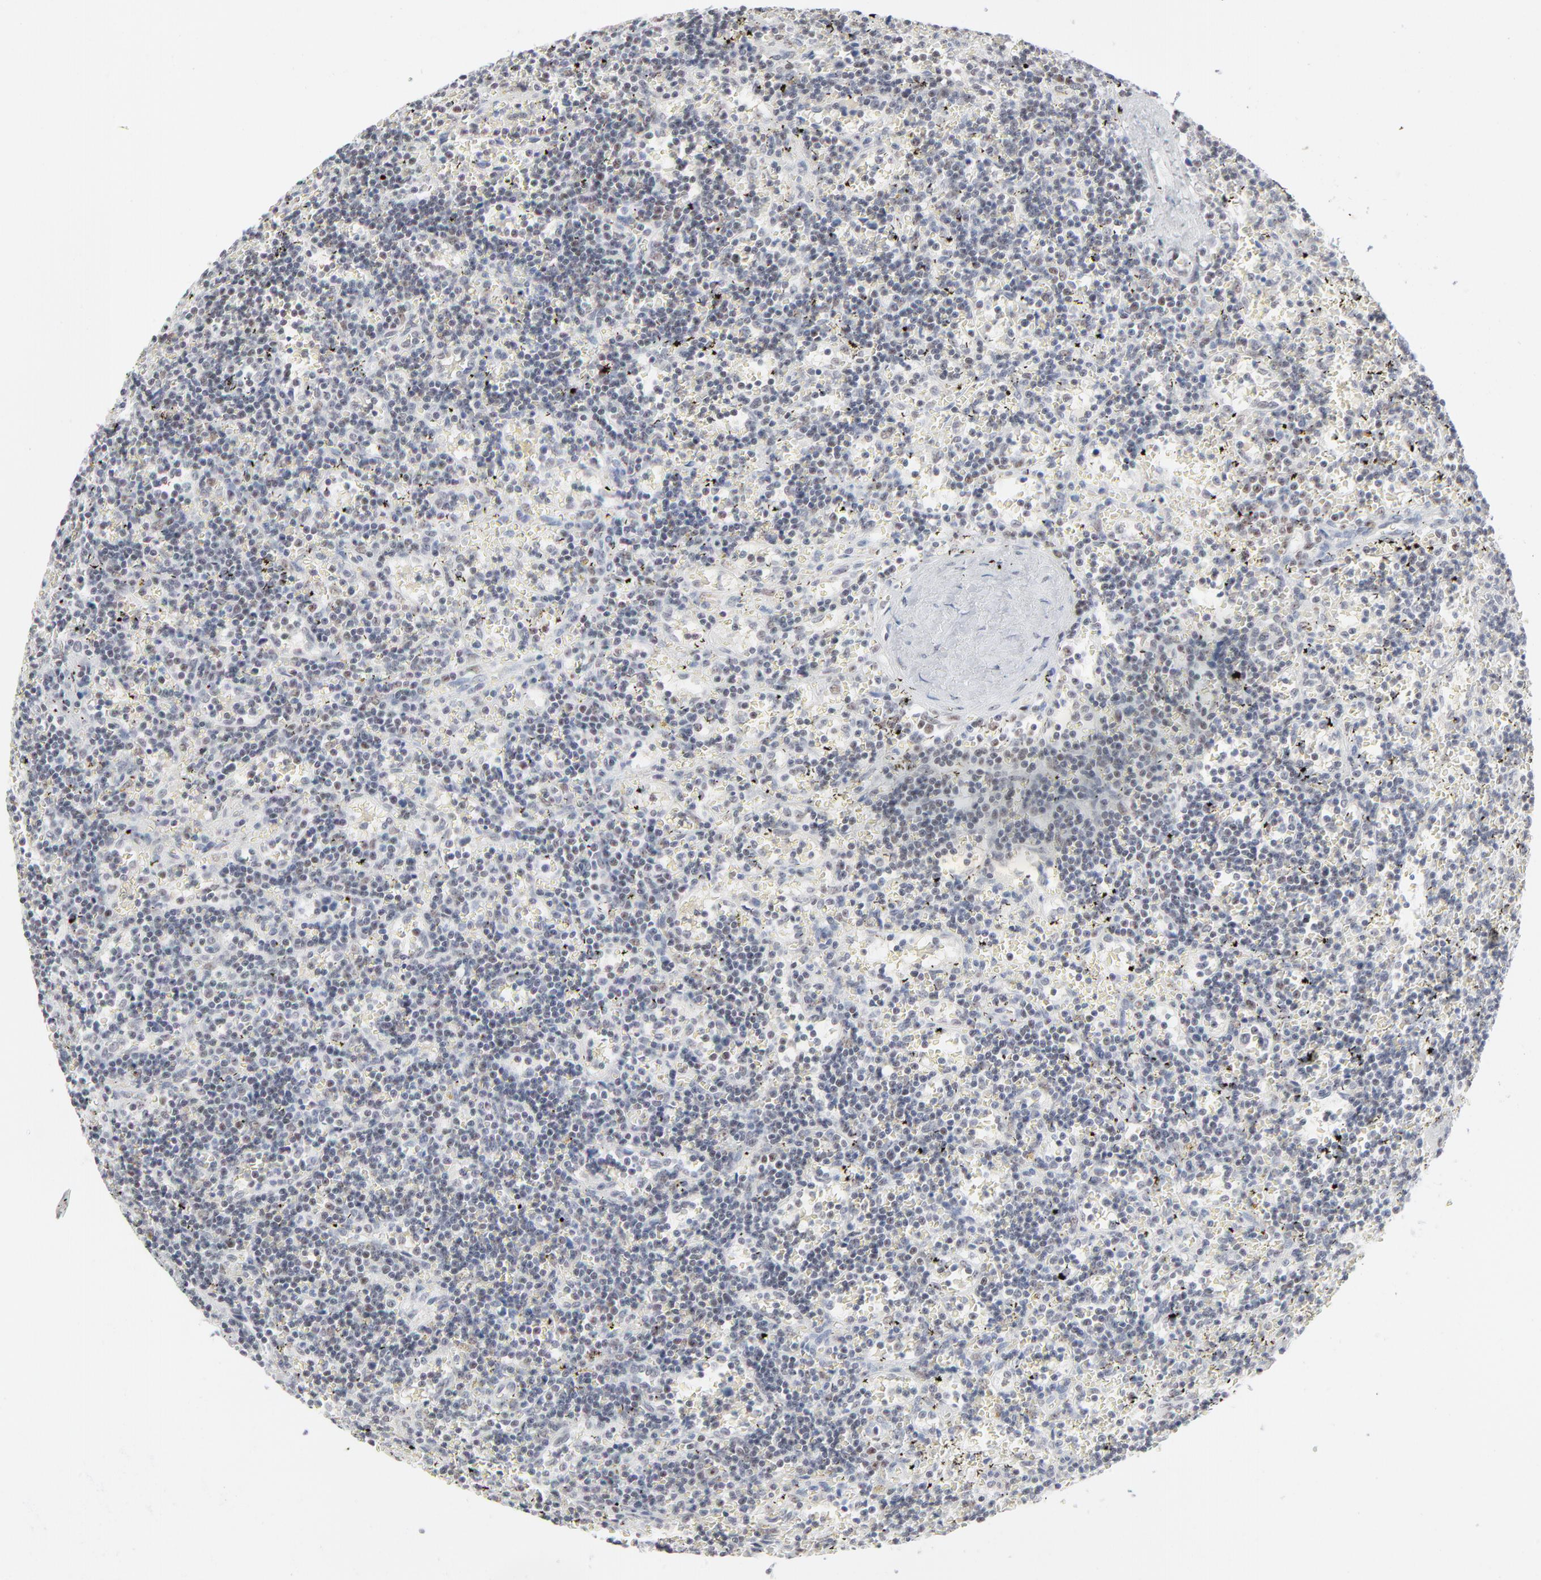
{"staining": {"intensity": "negative", "quantity": "none", "location": "none"}, "tissue": "lymphoma", "cell_type": "Tumor cells", "image_type": "cancer", "snomed": [{"axis": "morphology", "description": "Malignant lymphoma, non-Hodgkin's type, Low grade"}, {"axis": "topography", "description": "Spleen"}], "caption": "The immunohistochemistry image has no significant staining in tumor cells of lymphoma tissue. (DAB (3,3'-diaminobenzidine) IHC, high magnification).", "gene": "MPHOSPH6", "patient": {"sex": "male", "age": 60}}